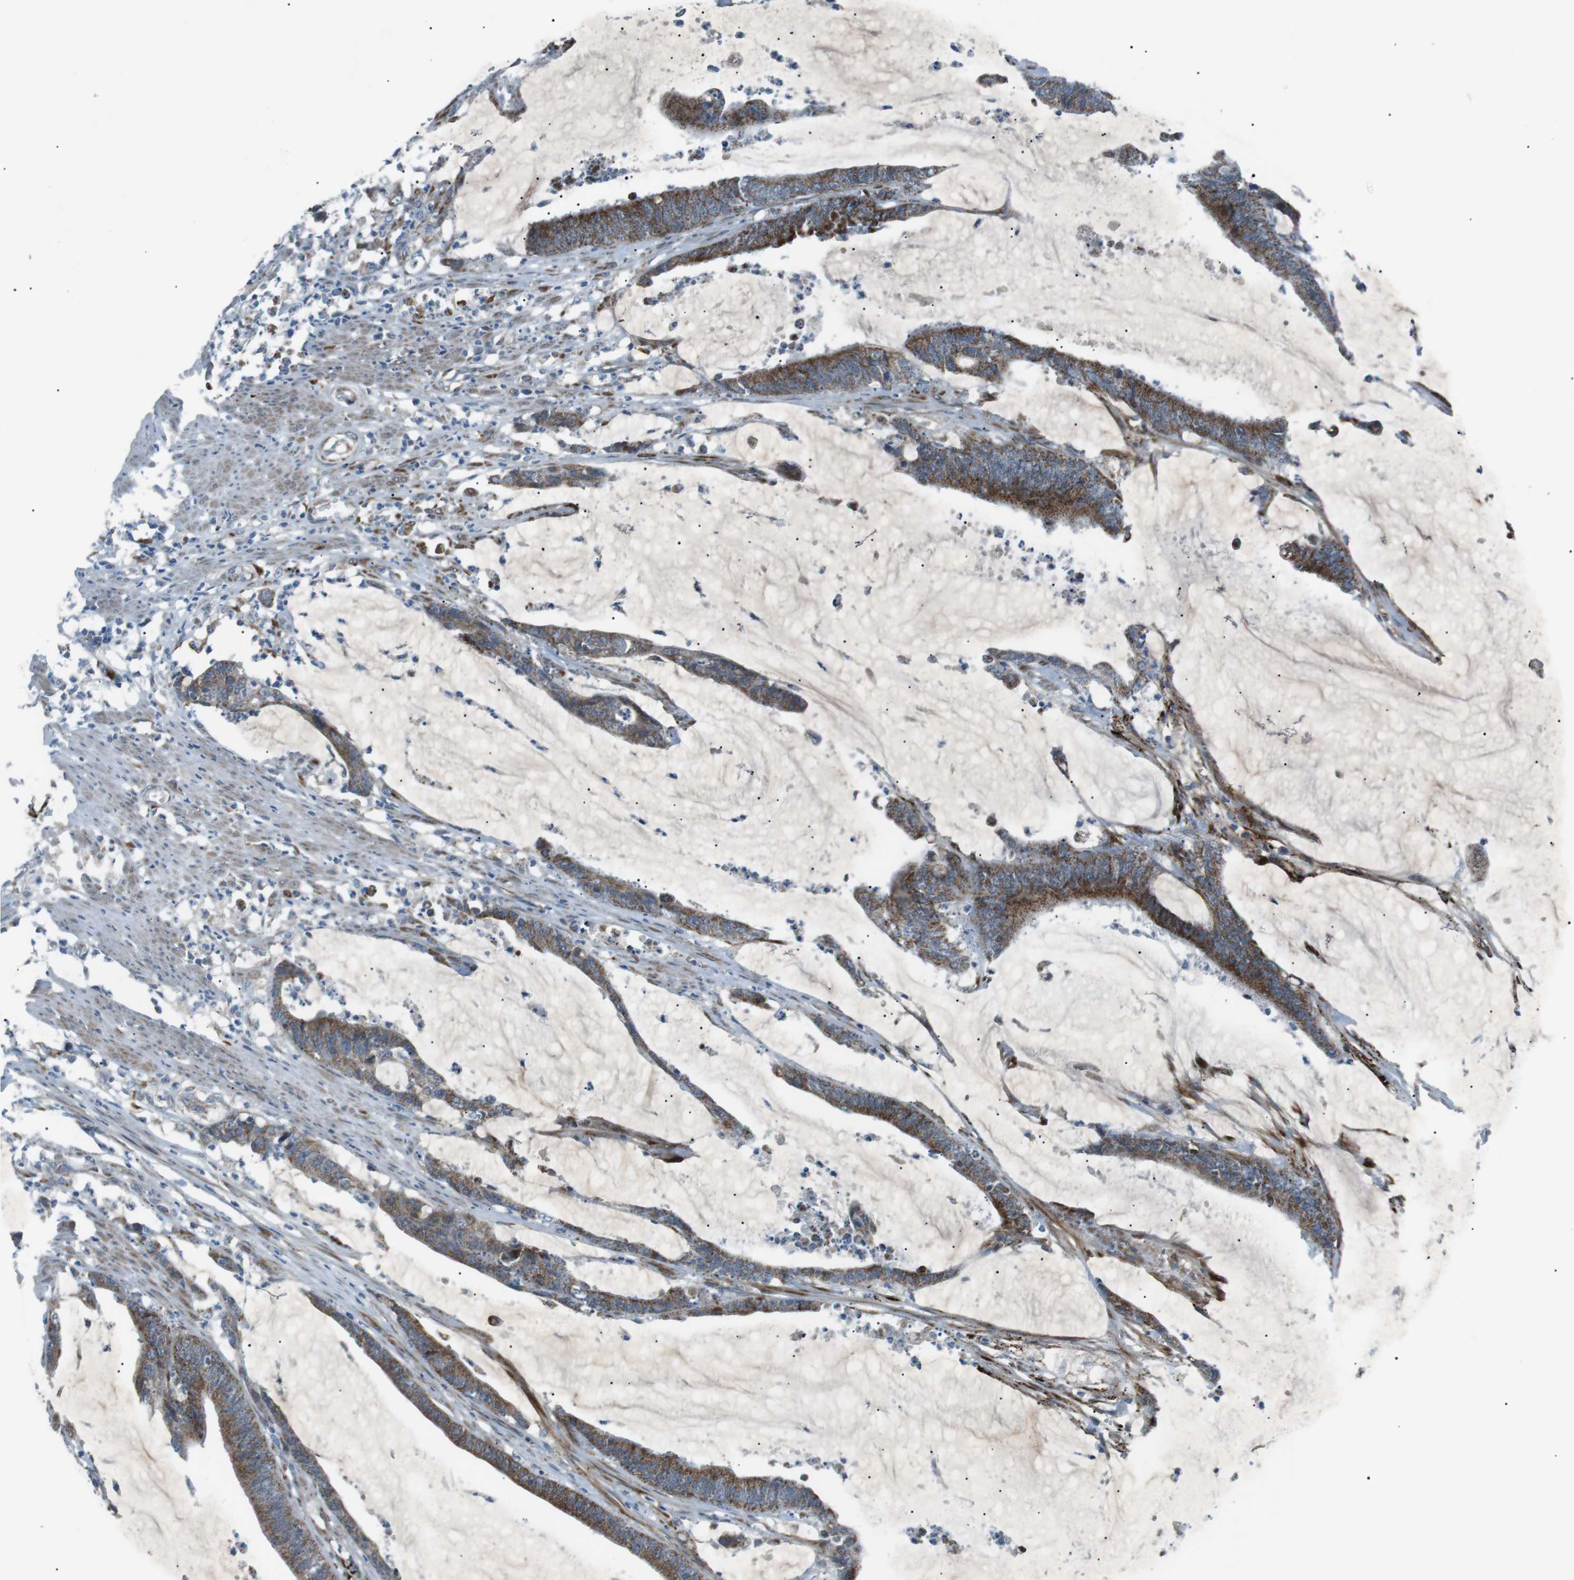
{"staining": {"intensity": "moderate", "quantity": ">75%", "location": "cytoplasmic/membranous"}, "tissue": "colorectal cancer", "cell_type": "Tumor cells", "image_type": "cancer", "snomed": [{"axis": "morphology", "description": "Adenocarcinoma, NOS"}, {"axis": "topography", "description": "Rectum"}], "caption": "An image of human colorectal cancer (adenocarcinoma) stained for a protein reveals moderate cytoplasmic/membranous brown staining in tumor cells.", "gene": "ARID5B", "patient": {"sex": "female", "age": 66}}